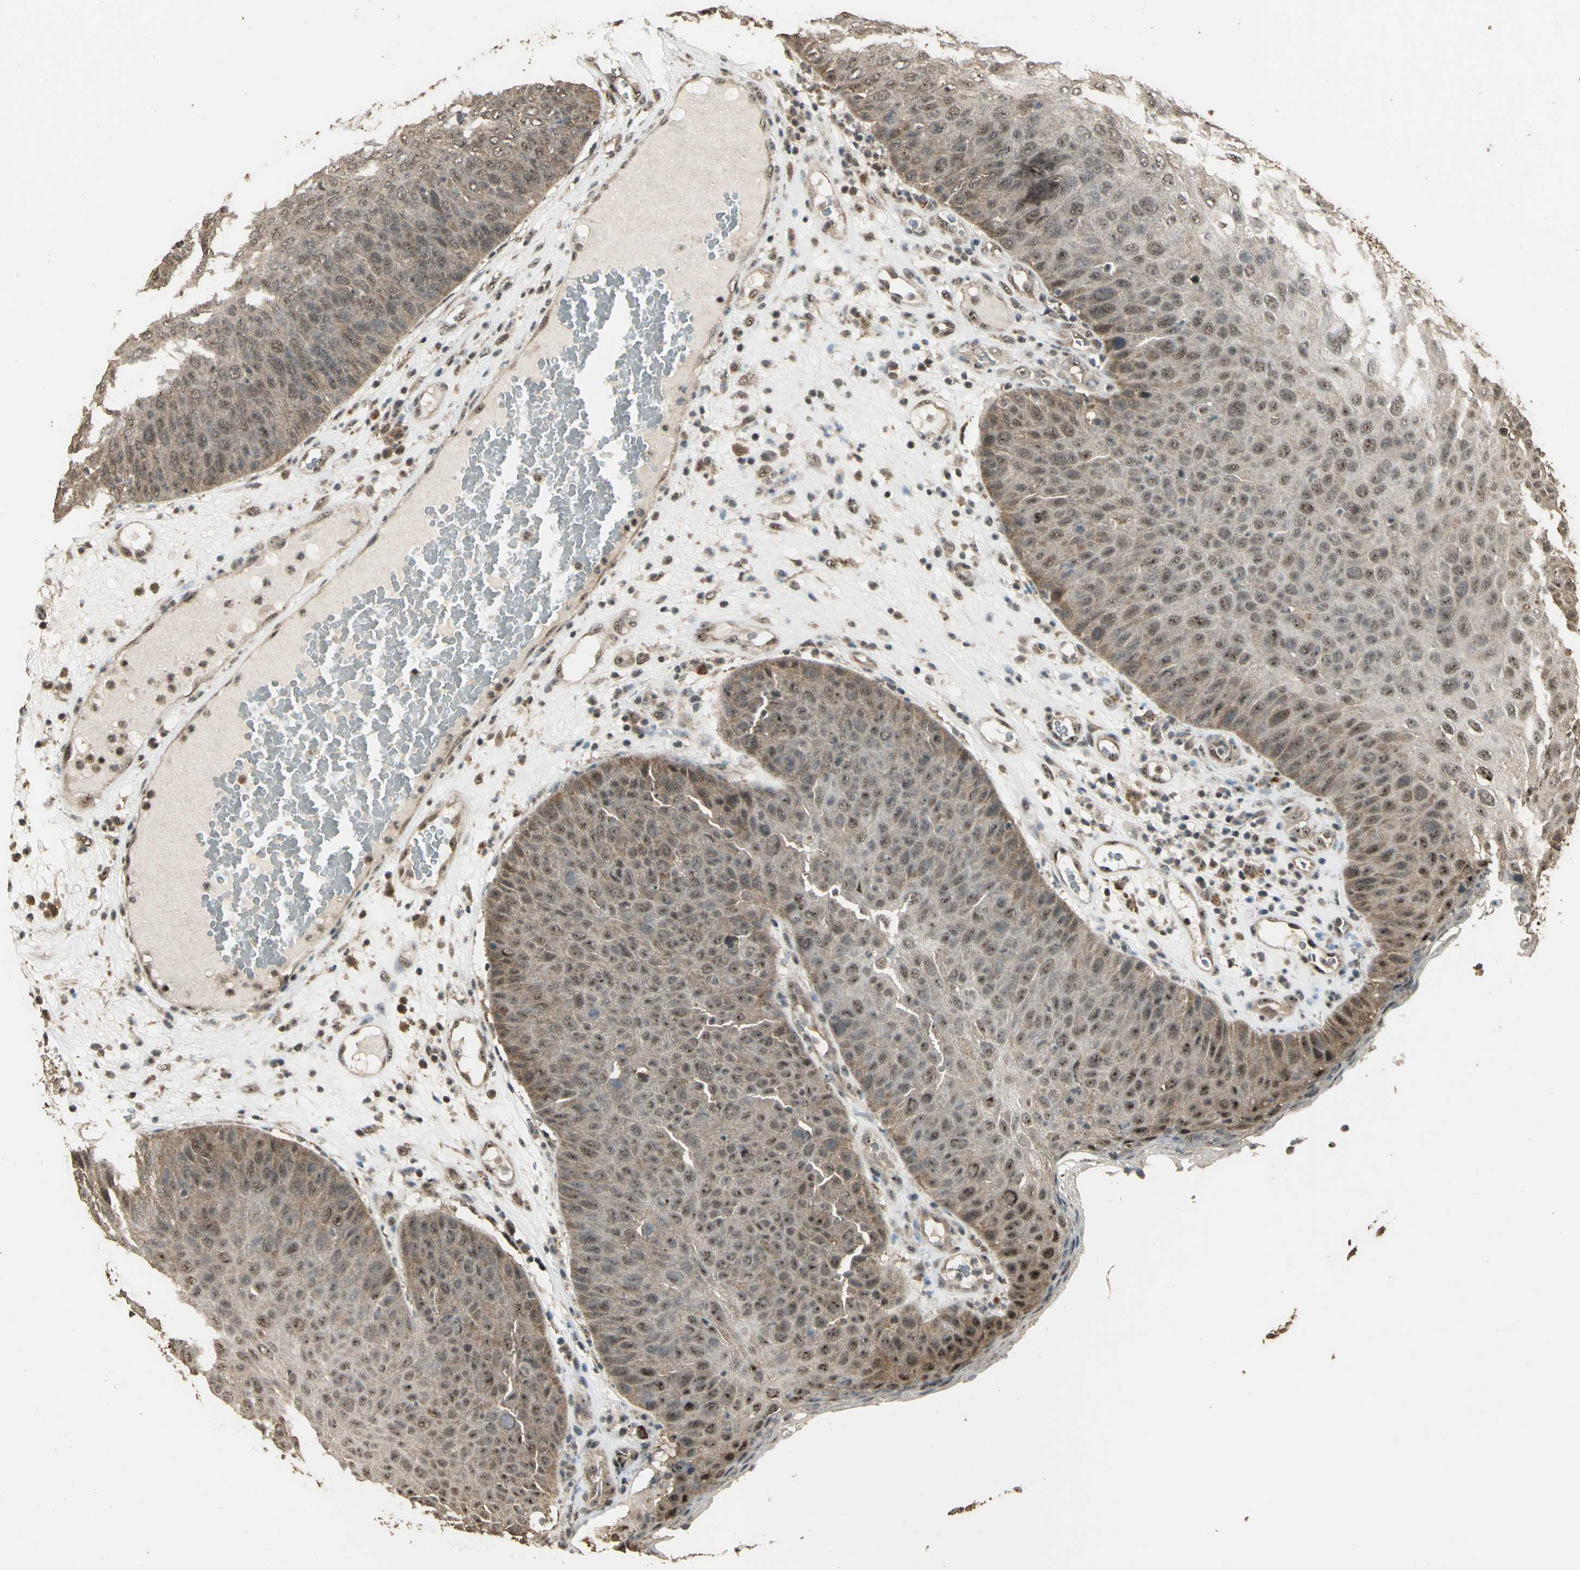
{"staining": {"intensity": "weak", "quantity": "25%-75%", "location": "cytoplasmic/membranous"}, "tissue": "skin cancer", "cell_type": "Tumor cells", "image_type": "cancer", "snomed": [{"axis": "morphology", "description": "Squamous cell carcinoma, NOS"}, {"axis": "topography", "description": "Skin"}], "caption": "Brown immunohistochemical staining in human skin squamous cell carcinoma shows weak cytoplasmic/membranous staining in approximately 25%-75% of tumor cells.", "gene": "UCHL5", "patient": {"sex": "male", "age": 87}}